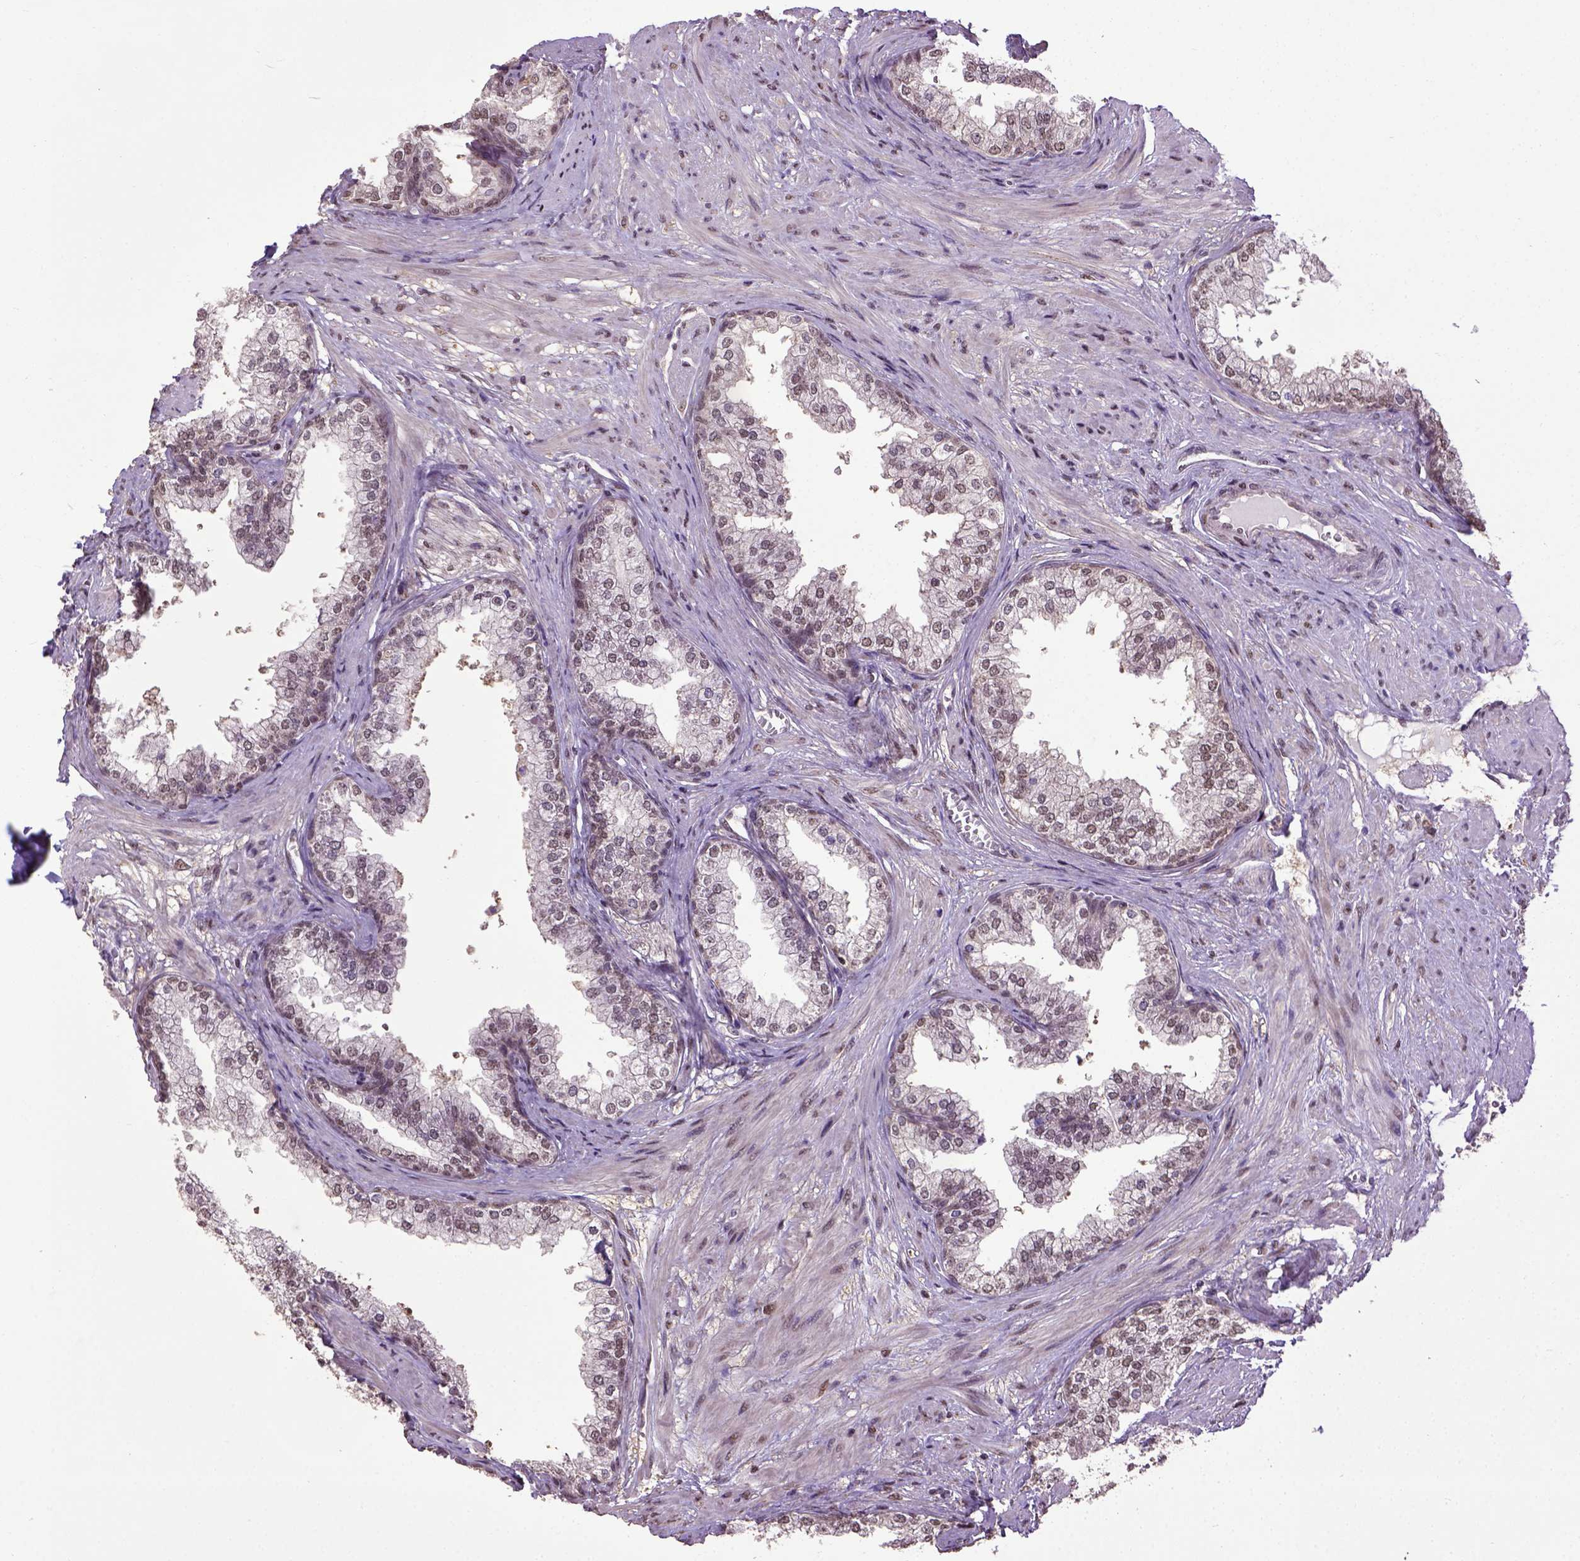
{"staining": {"intensity": "moderate", "quantity": "25%-75%", "location": "nuclear"}, "tissue": "prostate", "cell_type": "Glandular cells", "image_type": "normal", "snomed": [{"axis": "morphology", "description": "Normal tissue, NOS"}, {"axis": "topography", "description": "Prostate"}], "caption": "A medium amount of moderate nuclear positivity is appreciated in approximately 25%-75% of glandular cells in unremarkable prostate.", "gene": "UBA3", "patient": {"sex": "male", "age": 79}}